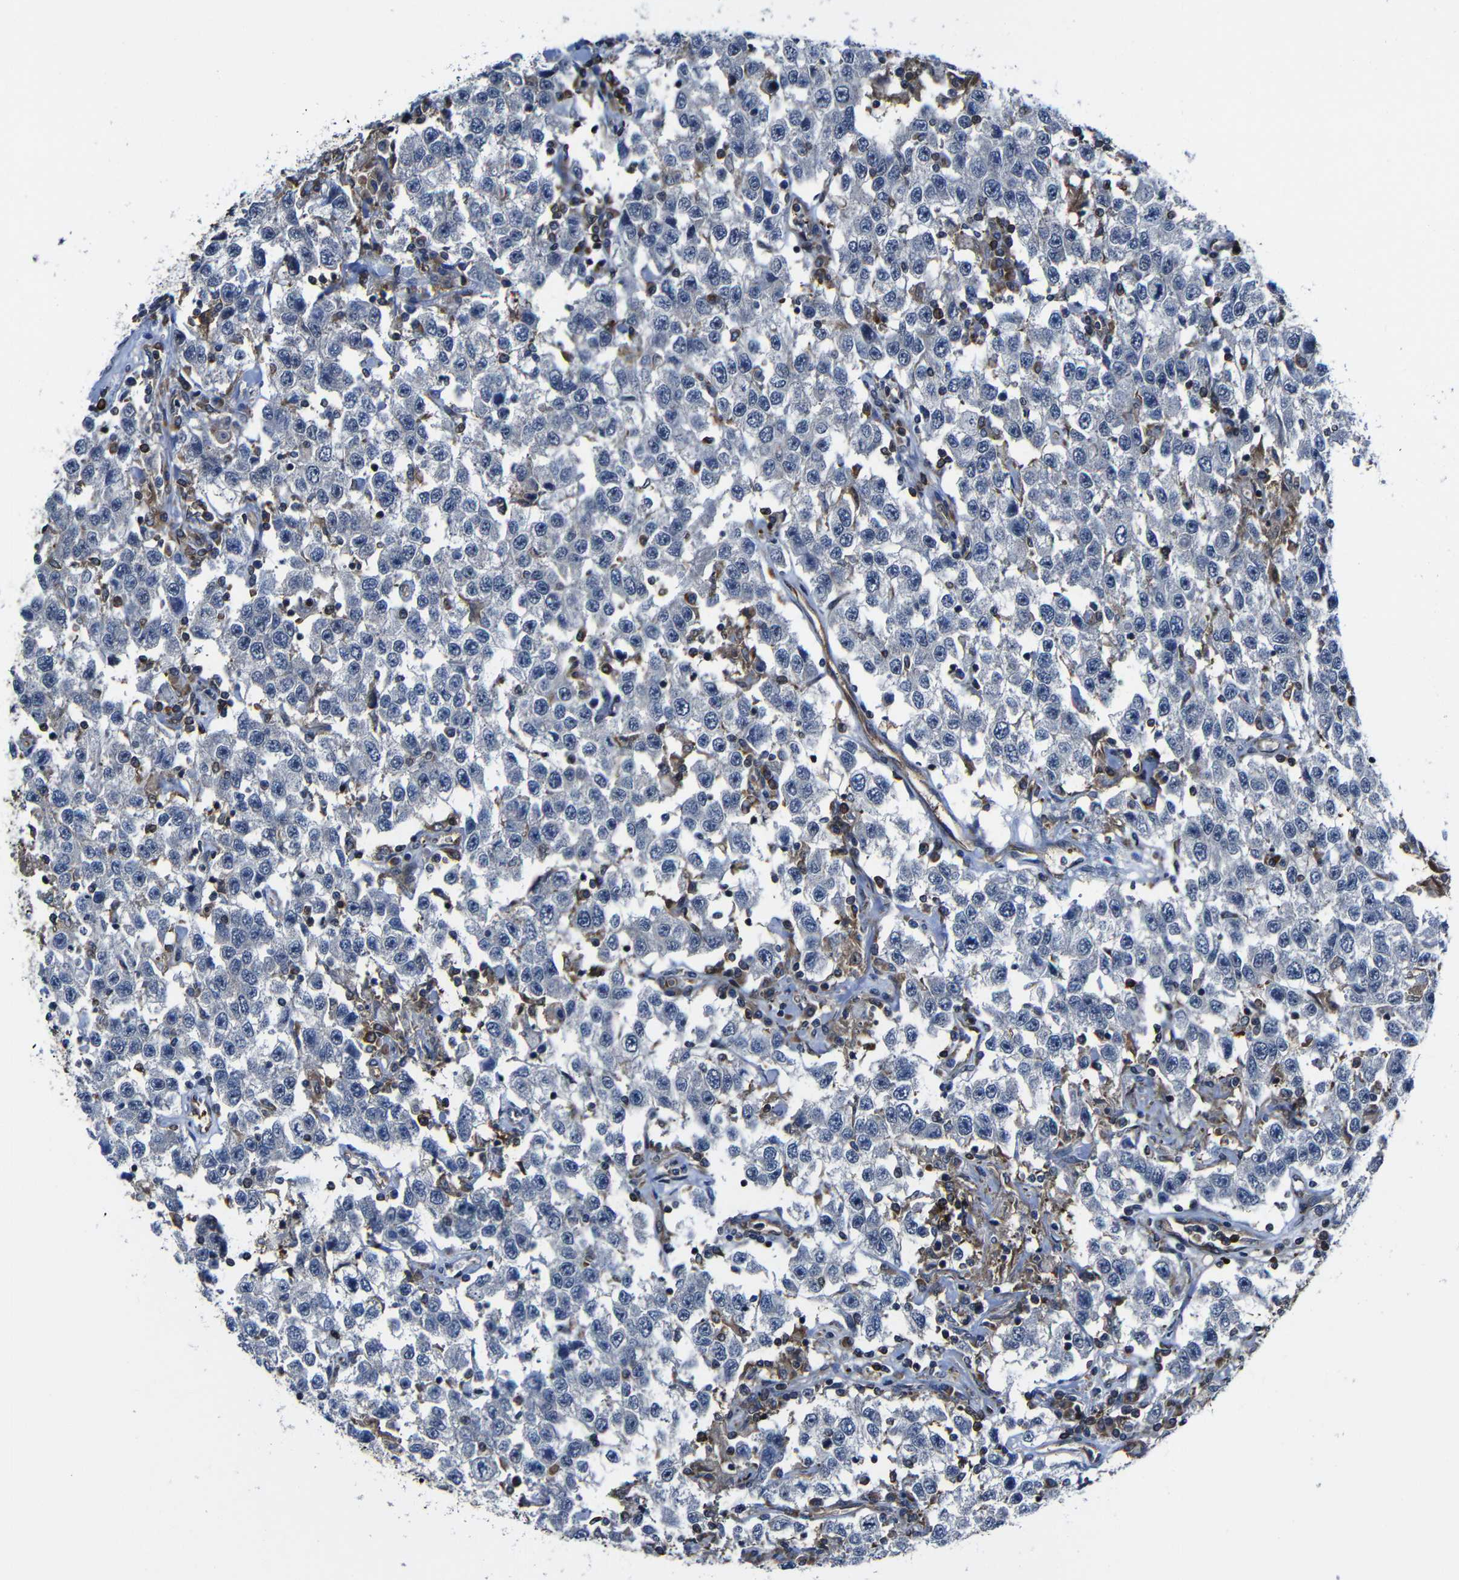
{"staining": {"intensity": "negative", "quantity": "none", "location": "none"}, "tissue": "testis cancer", "cell_type": "Tumor cells", "image_type": "cancer", "snomed": [{"axis": "morphology", "description": "Seminoma, NOS"}, {"axis": "topography", "description": "Testis"}], "caption": "The histopathology image exhibits no significant expression in tumor cells of testis seminoma.", "gene": "KIAA0513", "patient": {"sex": "male", "age": 41}}